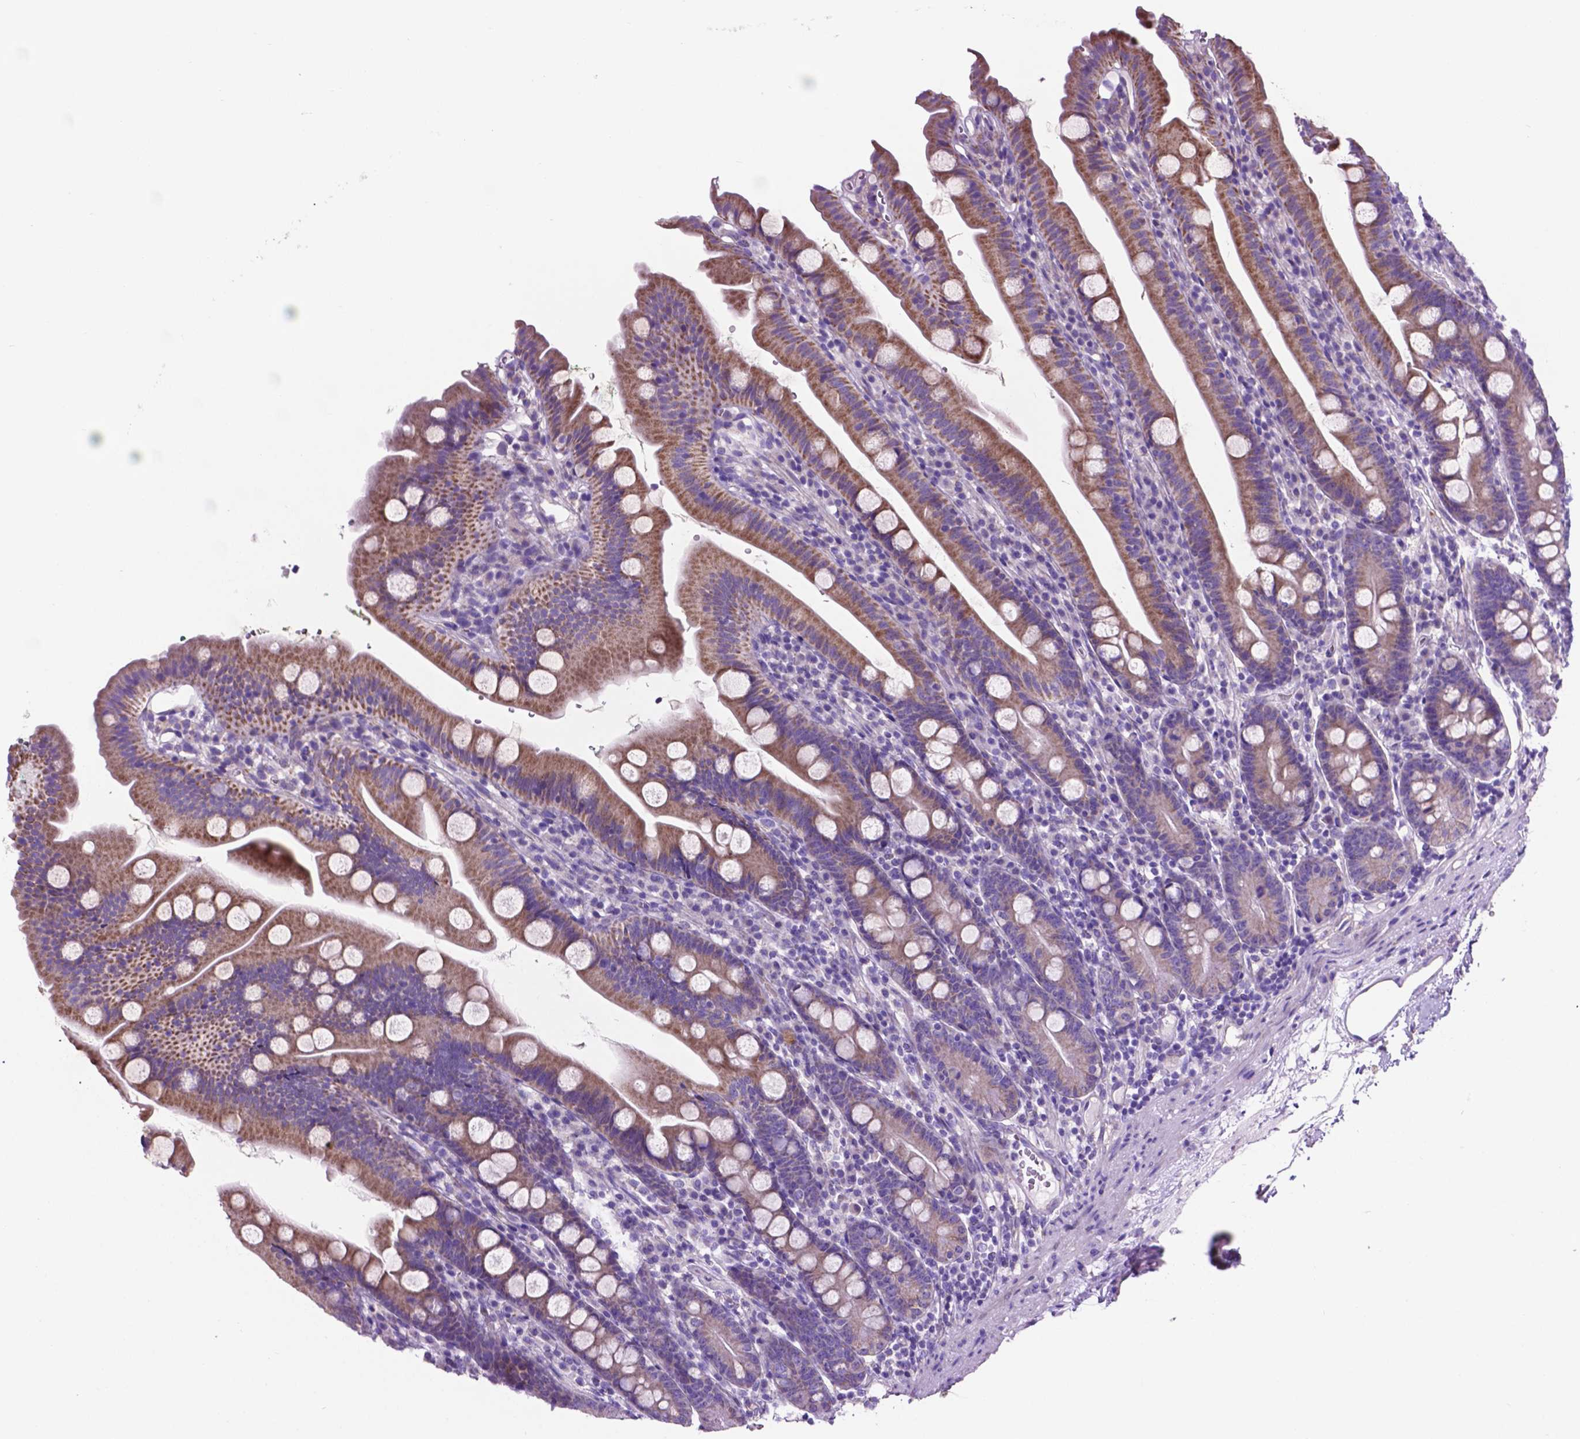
{"staining": {"intensity": "moderate", "quantity": ">75%", "location": "cytoplasmic/membranous"}, "tissue": "duodenum", "cell_type": "Glandular cells", "image_type": "normal", "snomed": [{"axis": "morphology", "description": "Normal tissue, NOS"}, {"axis": "topography", "description": "Duodenum"}], "caption": "Protein expression analysis of unremarkable human duodenum reveals moderate cytoplasmic/membranous positivity in about >75% of glandular cells.", "gene": "TMEM121B", "patient": {"sex": "female", "age": 67}}